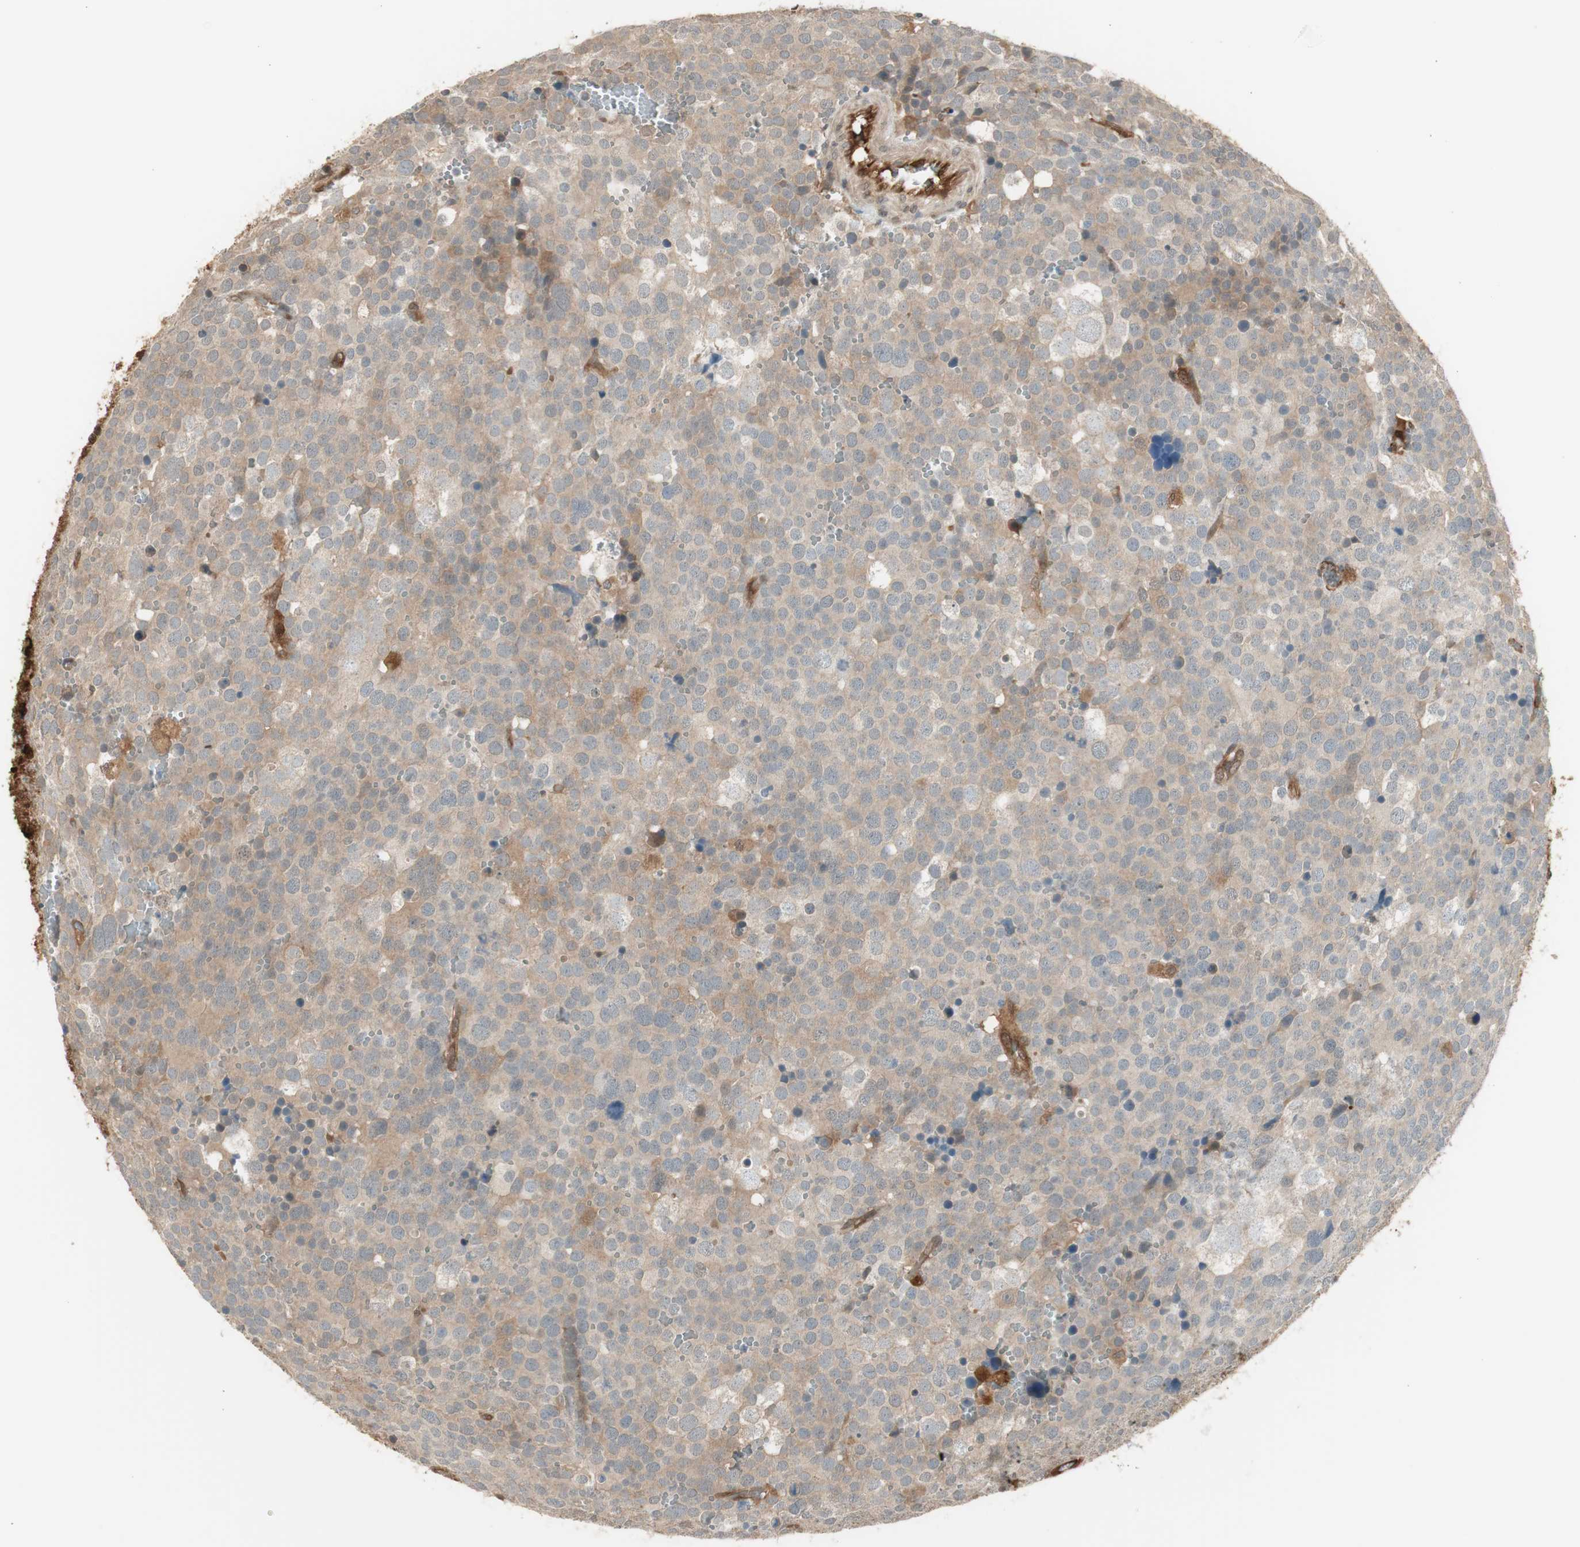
{"staining": {"intensity": "weak", "quantity": ">75%", "location": "cytoplasmic/membranous"}, "tissue": "testis cancer", "cell_type": "Tumor cells", "image_type": "cancer", "snomed": [{"axis": "morphology", "description": "Seminoma, NOS"}, {"axis": "topography", "description": "Testis"}], "caption": "Protein expression analysis of human testis cancer (seminoma) reveals weak cytoplasmic/membranous expression in approximately >75% of tumor cells. The staining was performed using DAB (3,3'-diaminobenzidine), with brown indicating positive protein expression. Nuclei are stained blue with hematoxylin.", "gene": "SERPINB6", "patient": {"sex": "male", "age": 71}}